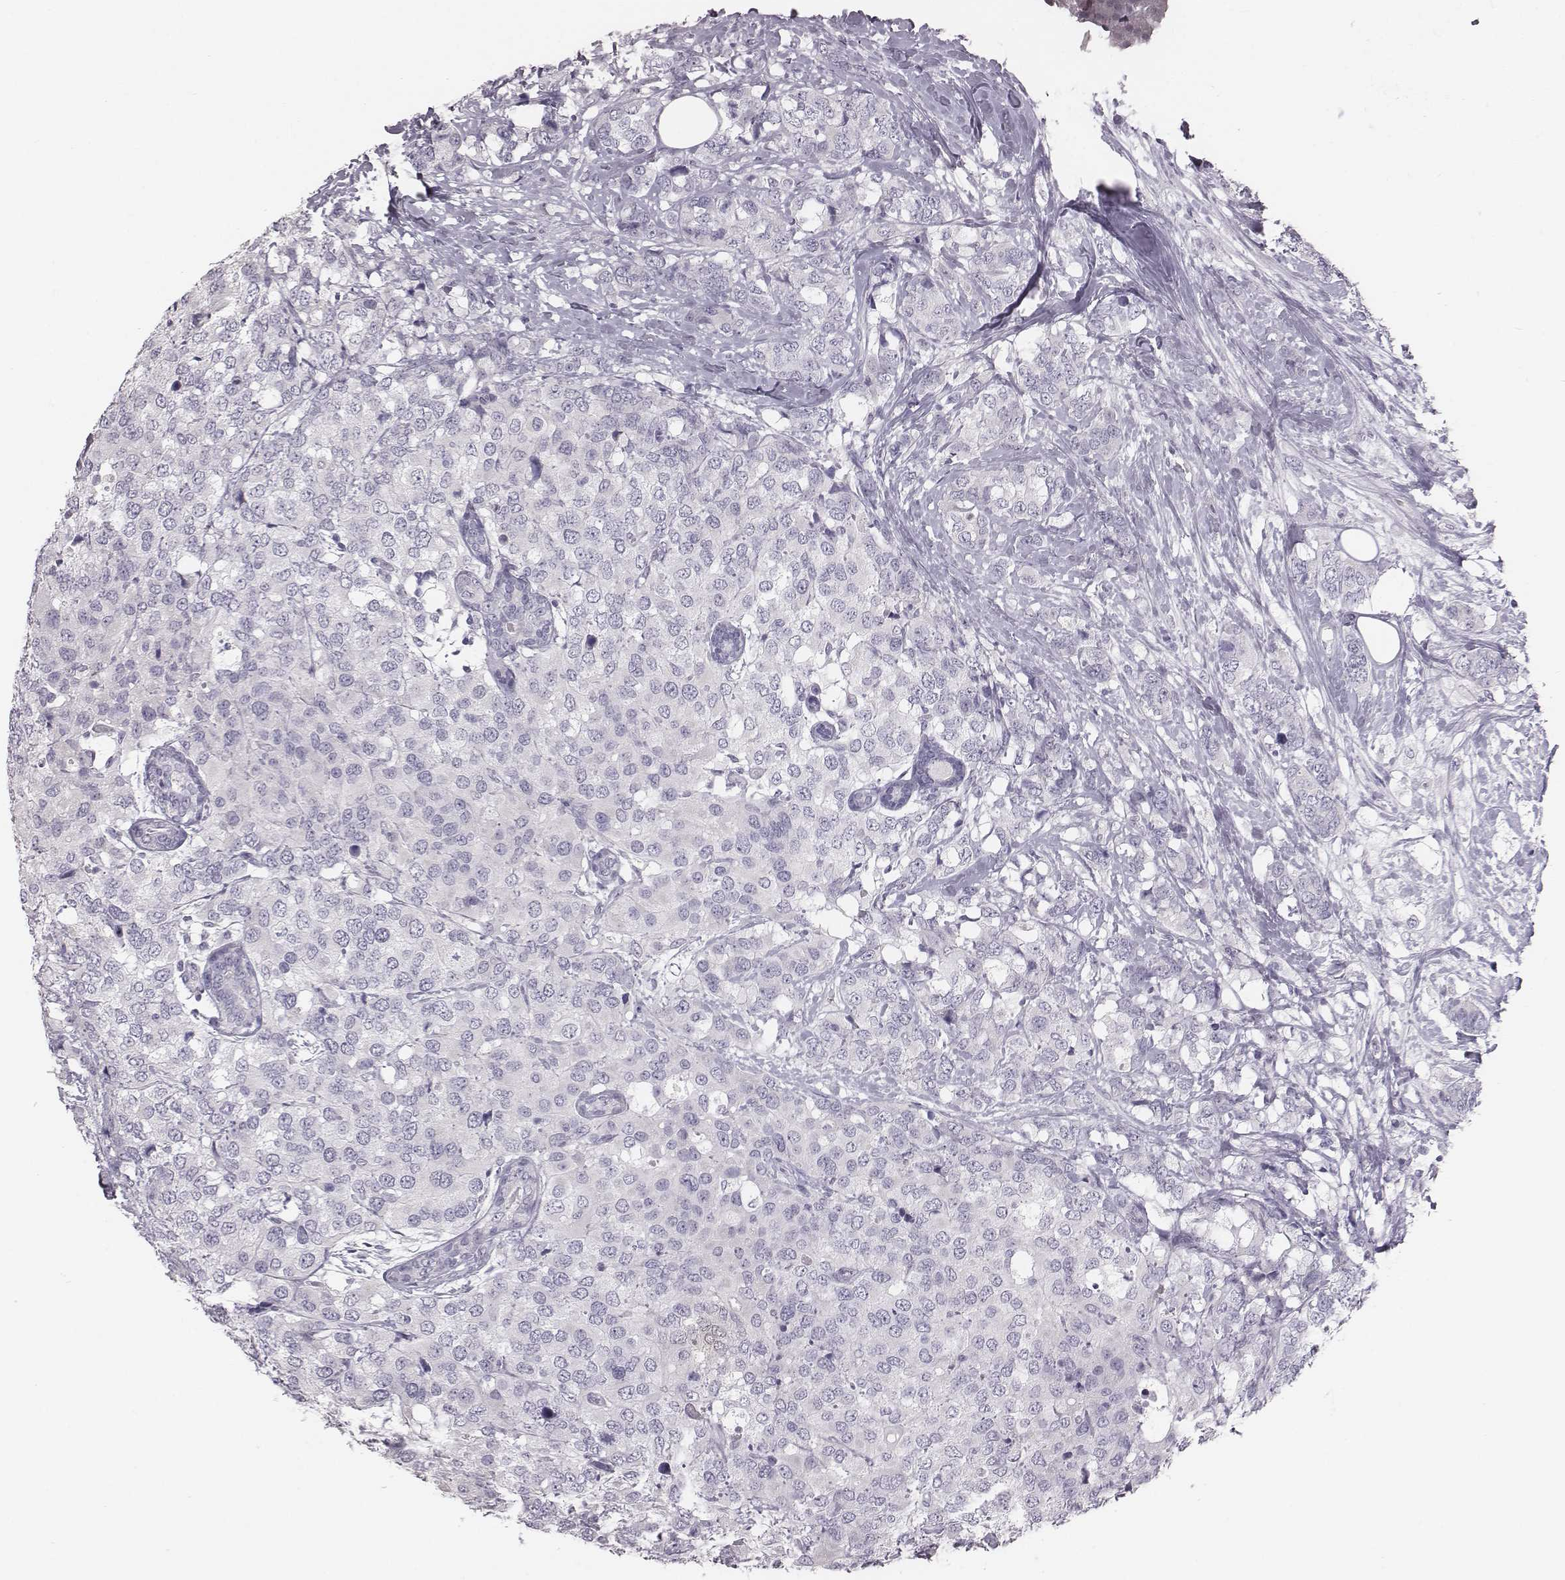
{"staining": {"intensity": "negative", "quantity": "none", "location": "none"}, "tissue": "breast cancer", "cell_type": "Tumor cells", "image_type": "cancer", "snomed": [{"axis": "morphology", "description": "Lobular carcinoma"}, {"axis": "topography", "description": "Breast"}], "caption": "Immunohistochemistry micrograph of breast cancer stained for a protein (brown), which shows no expression in tumor cells.", "gene": "C6orf58", "patient": {"sex": "female", "age": 59}}